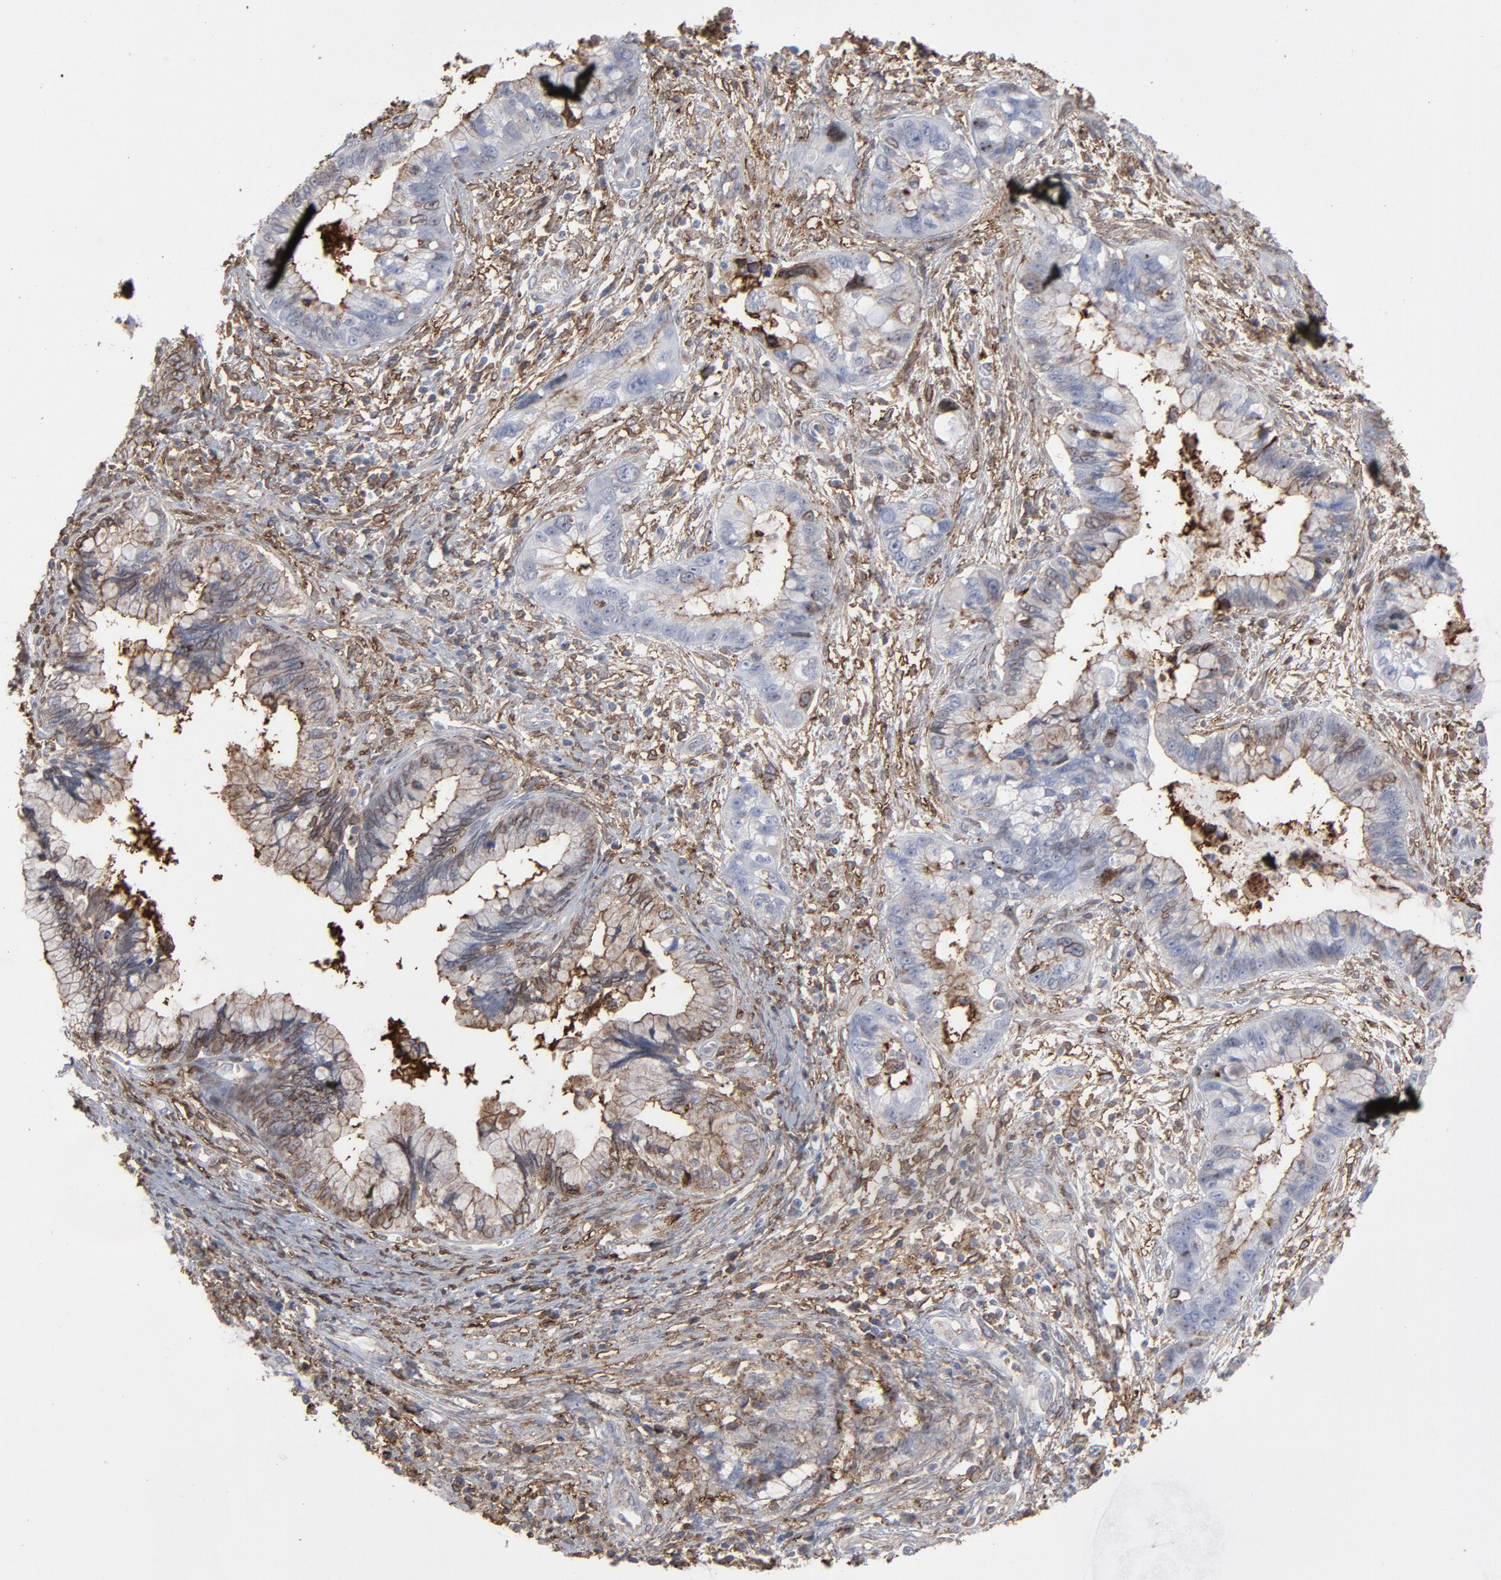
{"staining": {"intensity": "weak", "quantity": "25%-75%", "location": "cytoplasmic/membranous"}, "tissue": "cervical cancer", "cell_type": "Tumor cells", "image_type": "cancer", "snomed": [{"axis": "morphology", "description": "Adenocarcinoma, NOS"}, {"axis": "topography", "description": "Cervix"}], "caption": "Immunohistochemistry (IHC) micrograph of neoplastic tissue: adenocarcinoma (cervical) stained using IHC shows low levels of weak protein expression localized specifically in the cytoplasmic/membranous of tumor cells, appearing as a cytoplasmic/membranous brown color.", "gene": "ANXA5", "patient": {"sex": "female", "age": 44}}